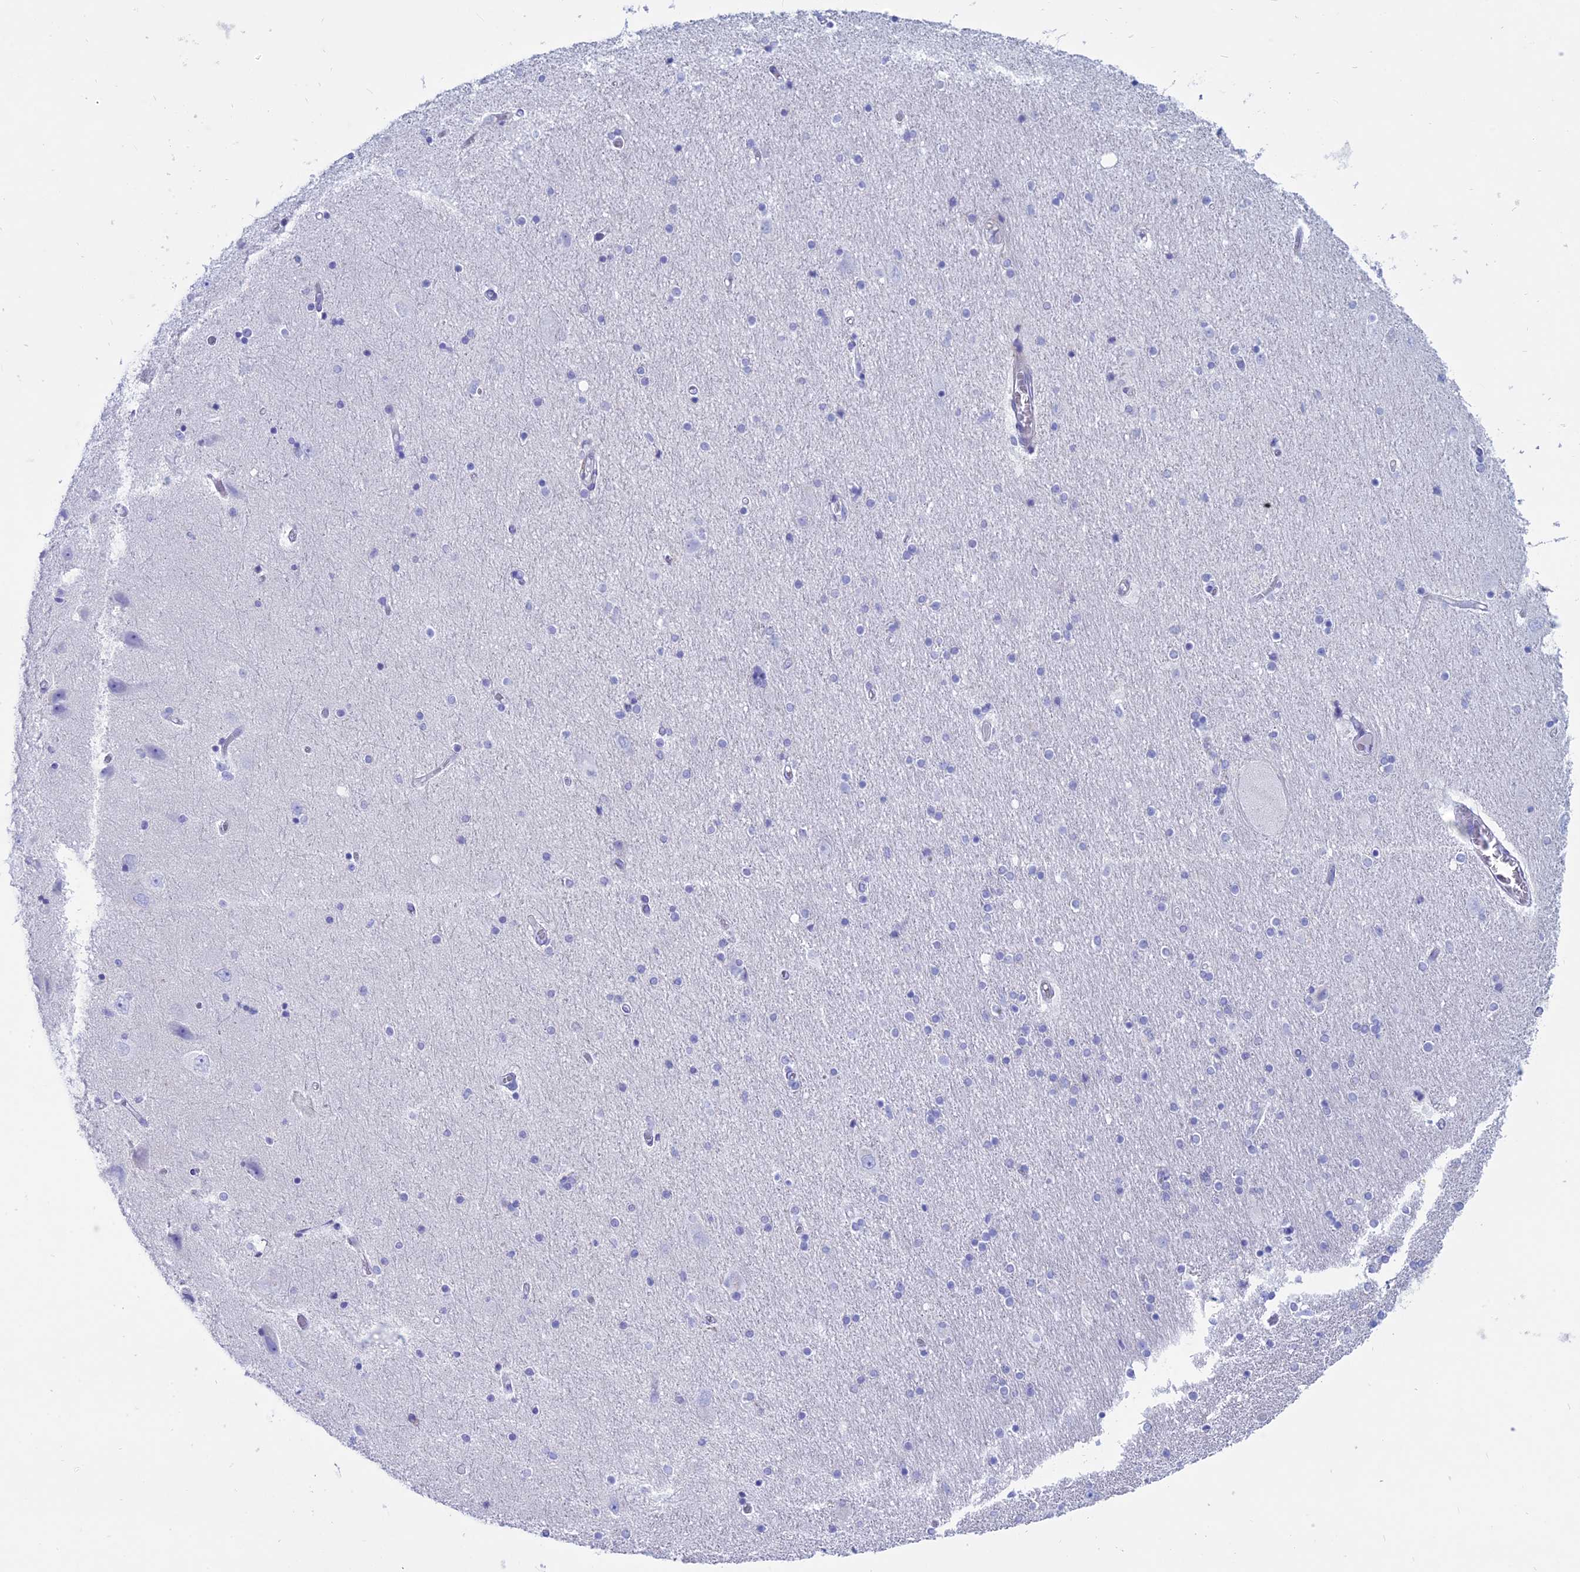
{"staining": {"intensity": "negative", "quantity": "none", "location": "none"}, "tissue": "hippocampus", "cell_type": "Glial cells", "image_type": "normal", "snomed": [{"axis": "morphology", "description": "Normal tissue, NOS"}, {"axis": "topography", "description": "Hippocampus"}], "caption": "DAB immunohistochemical staining of unremarkable human hippocampus exhibits no significant expression in glial cells. (DAB (3,3'-diaminobenzidine) immunohistochemistry with hematoxylin counter stain).", "gene": "OR2AE1", "patient": {"sex": "female", "age": 54}}